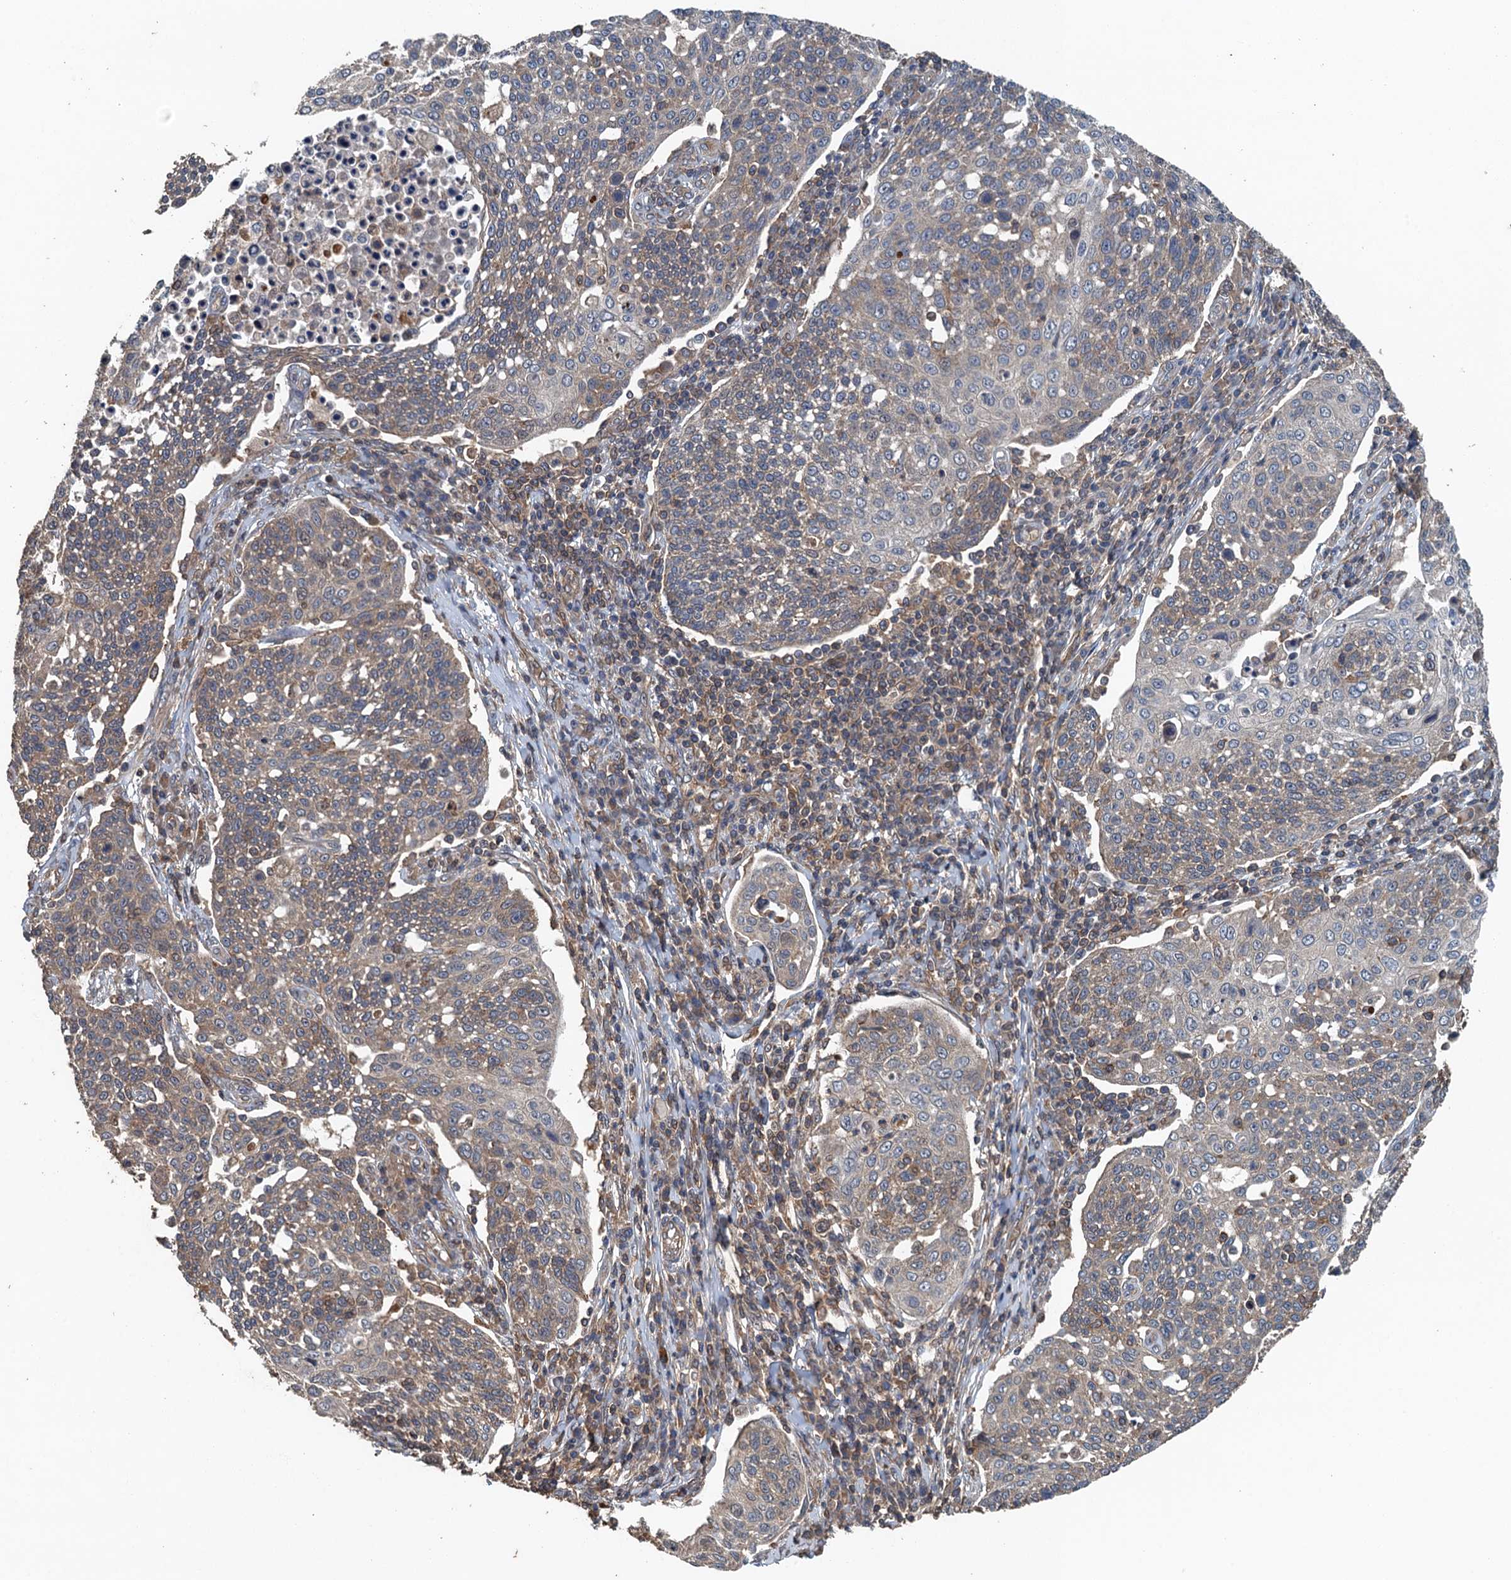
{"staining": {"intensity": "weak", "quantity": ">75%", "location": "cytoplasmic/membranous"}, "tissue": "cervical cancer", "cell_type": "Tumor cells", "image_type": "cancer", "snomed": [{"axis": "morphology", "description": "Squamous cell carcinoma, NOS"}, {"axis": "topography", "description": "Cervix"}], "caption": "Tumor cells display weak cytoplasmic/membranous expression in about >75% of cells in squamous cell carcinoma (cervical).", "gene": "BORCS5", "patient": {"sex": "female", "age": 34}}